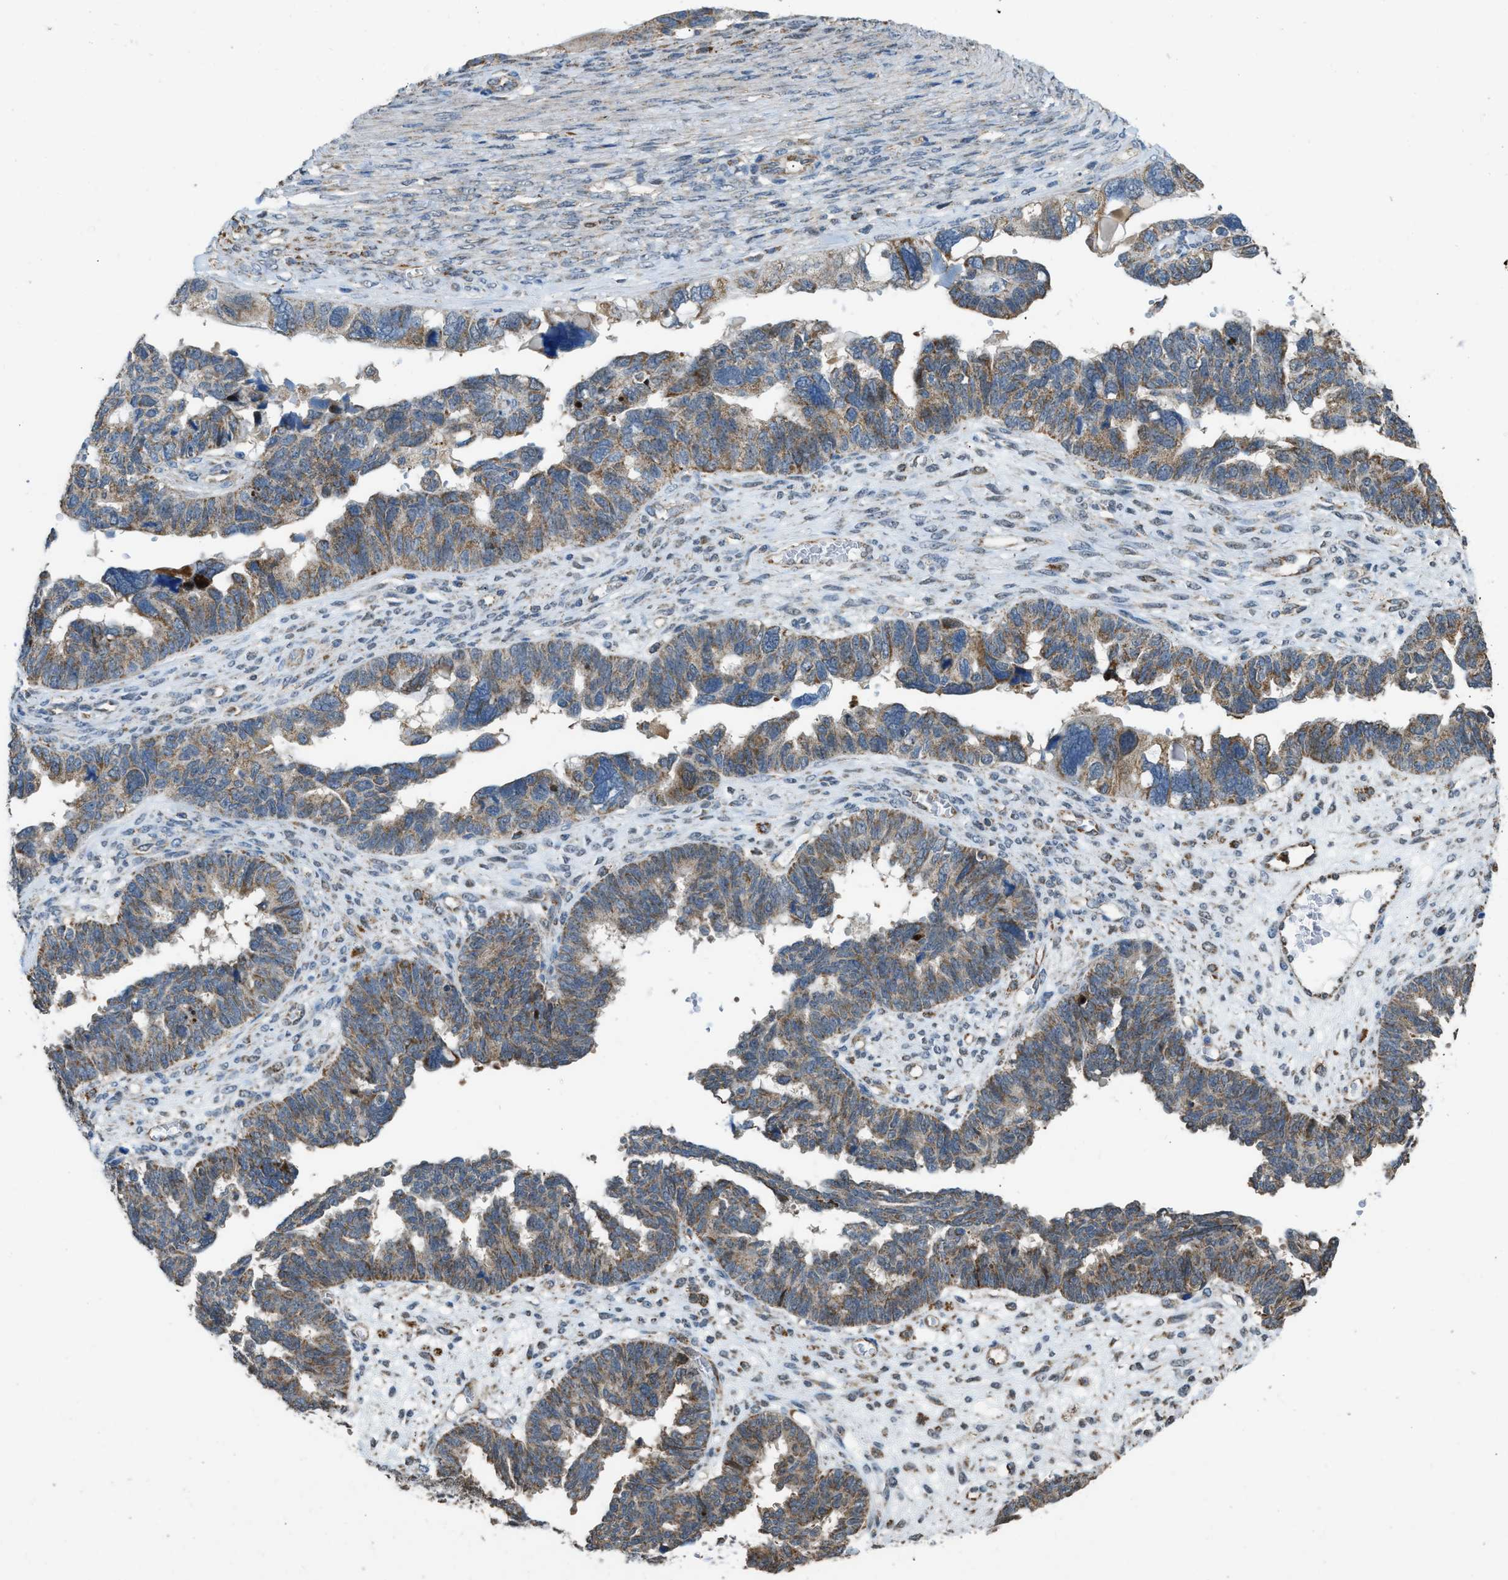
{"staining": {"intensity": "weak", "quantity": ">75%", "location": "cytoplasmic/membranous"}, "tissue": "ovarian cancer", "cell_type": "Tumor cells", "image_type": "cancer", "snomed": [{"axis": "morphology", "description": "Cystadenocarcinoma, serous, NOS"}, {"axis": "topography", "description": "Ovary"}], "caption": "This is an image of immunohistochemistry staining of ovarian cancer, which shows weak positivity in the cytoplasmic/membranous of tumor cells.", "gene": "ETFB", "patient": {"sex": "female", "age": 79}}